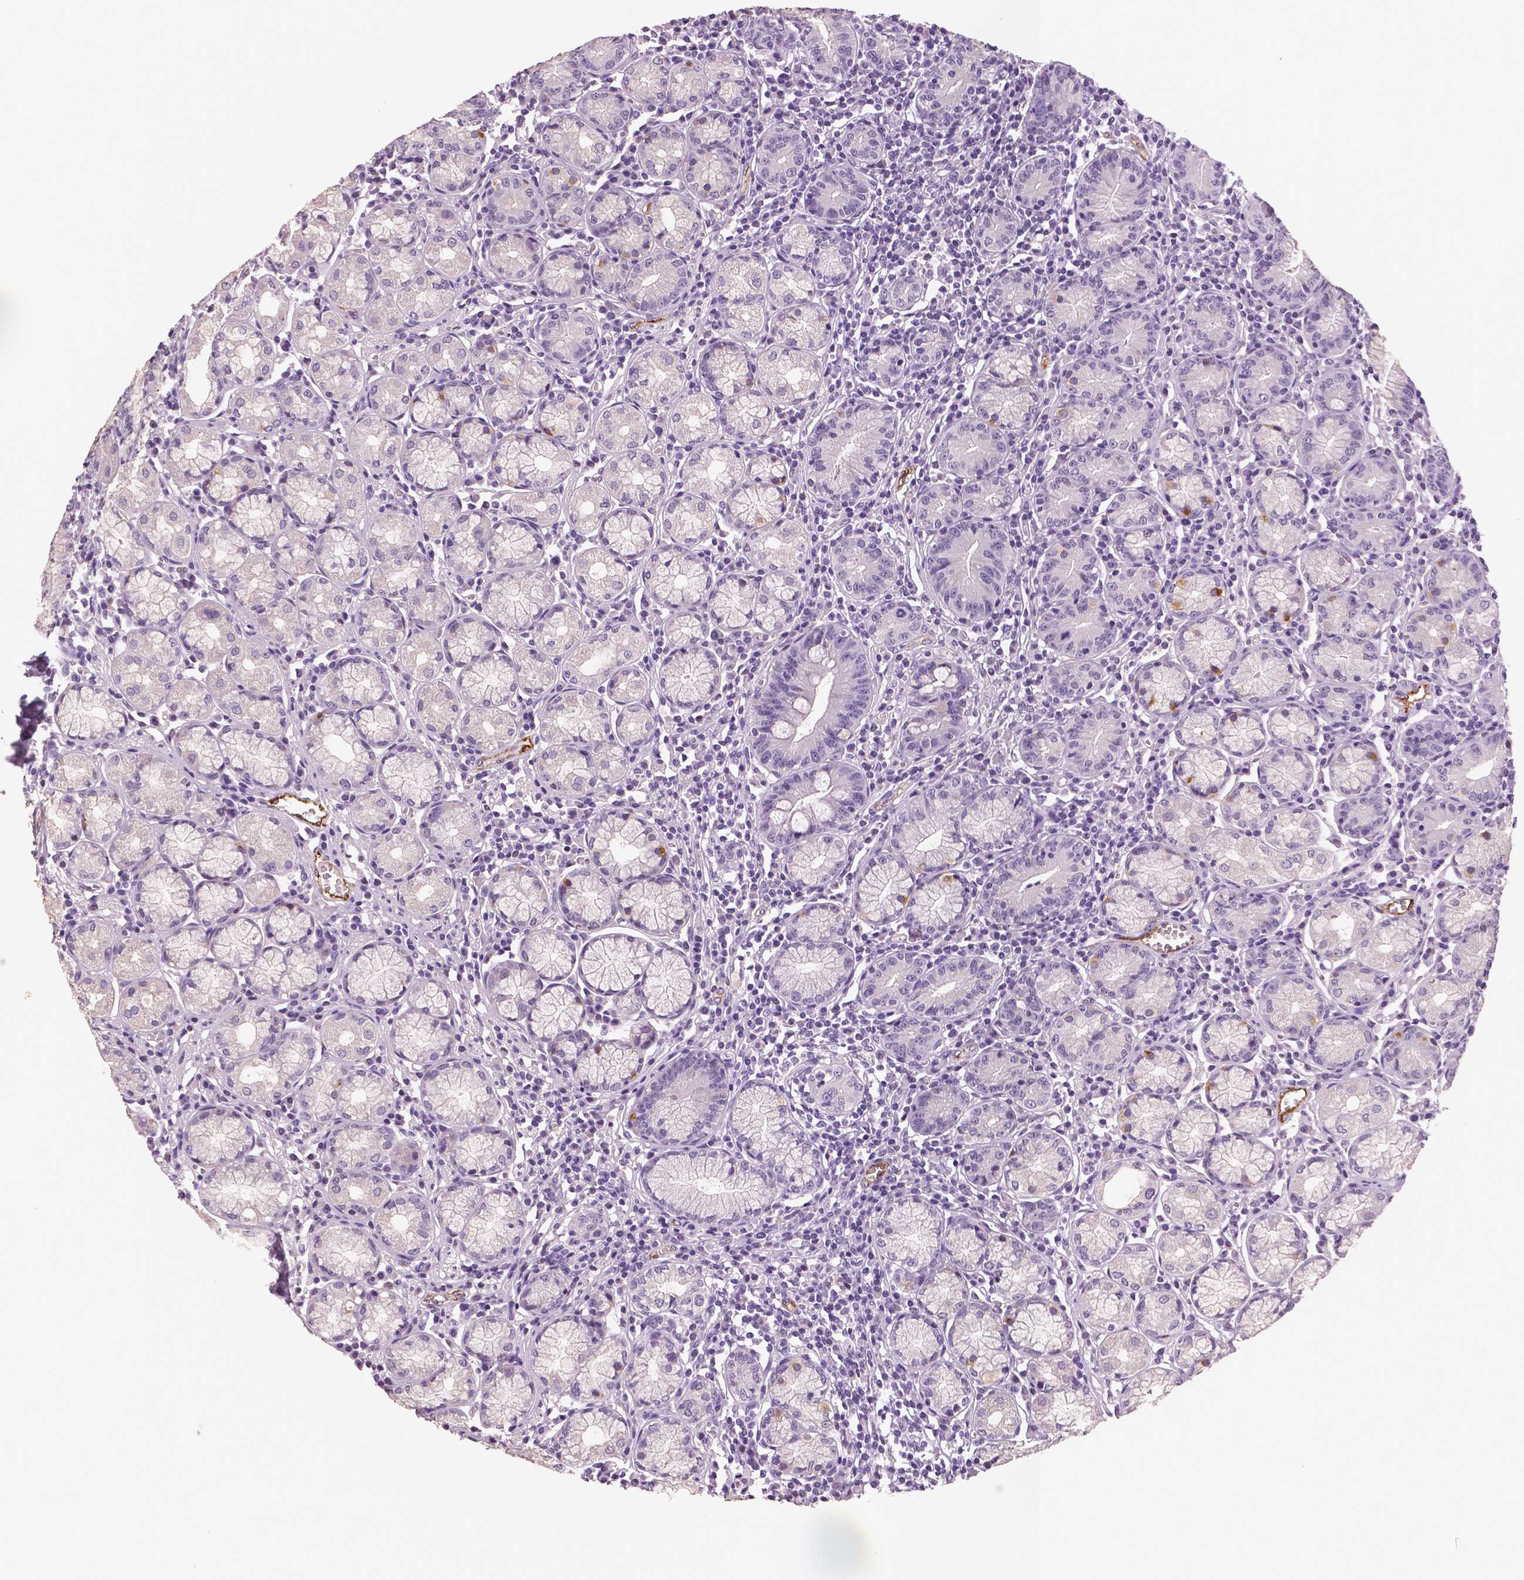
{"staining": {"intensity": "moderate", "quantity": "<25%", "location": "cytoplasmic/membranous"}, "tissue": "stomach", "cell_type": "Glandular cells", "image_type": "normal", "snomed": [{"axis": "morphology", "description": "Normal tissue, NOS"}, {"axis": "topography", "description": "Stomach"}], "caption": "Stomach stained with a brown dye shows moderate cytoplasmic/membranous positive staining in approximately <25% of glandular cells.", "gene": "TSPAN7", "patient": {"sex": "male", "age": 55}}